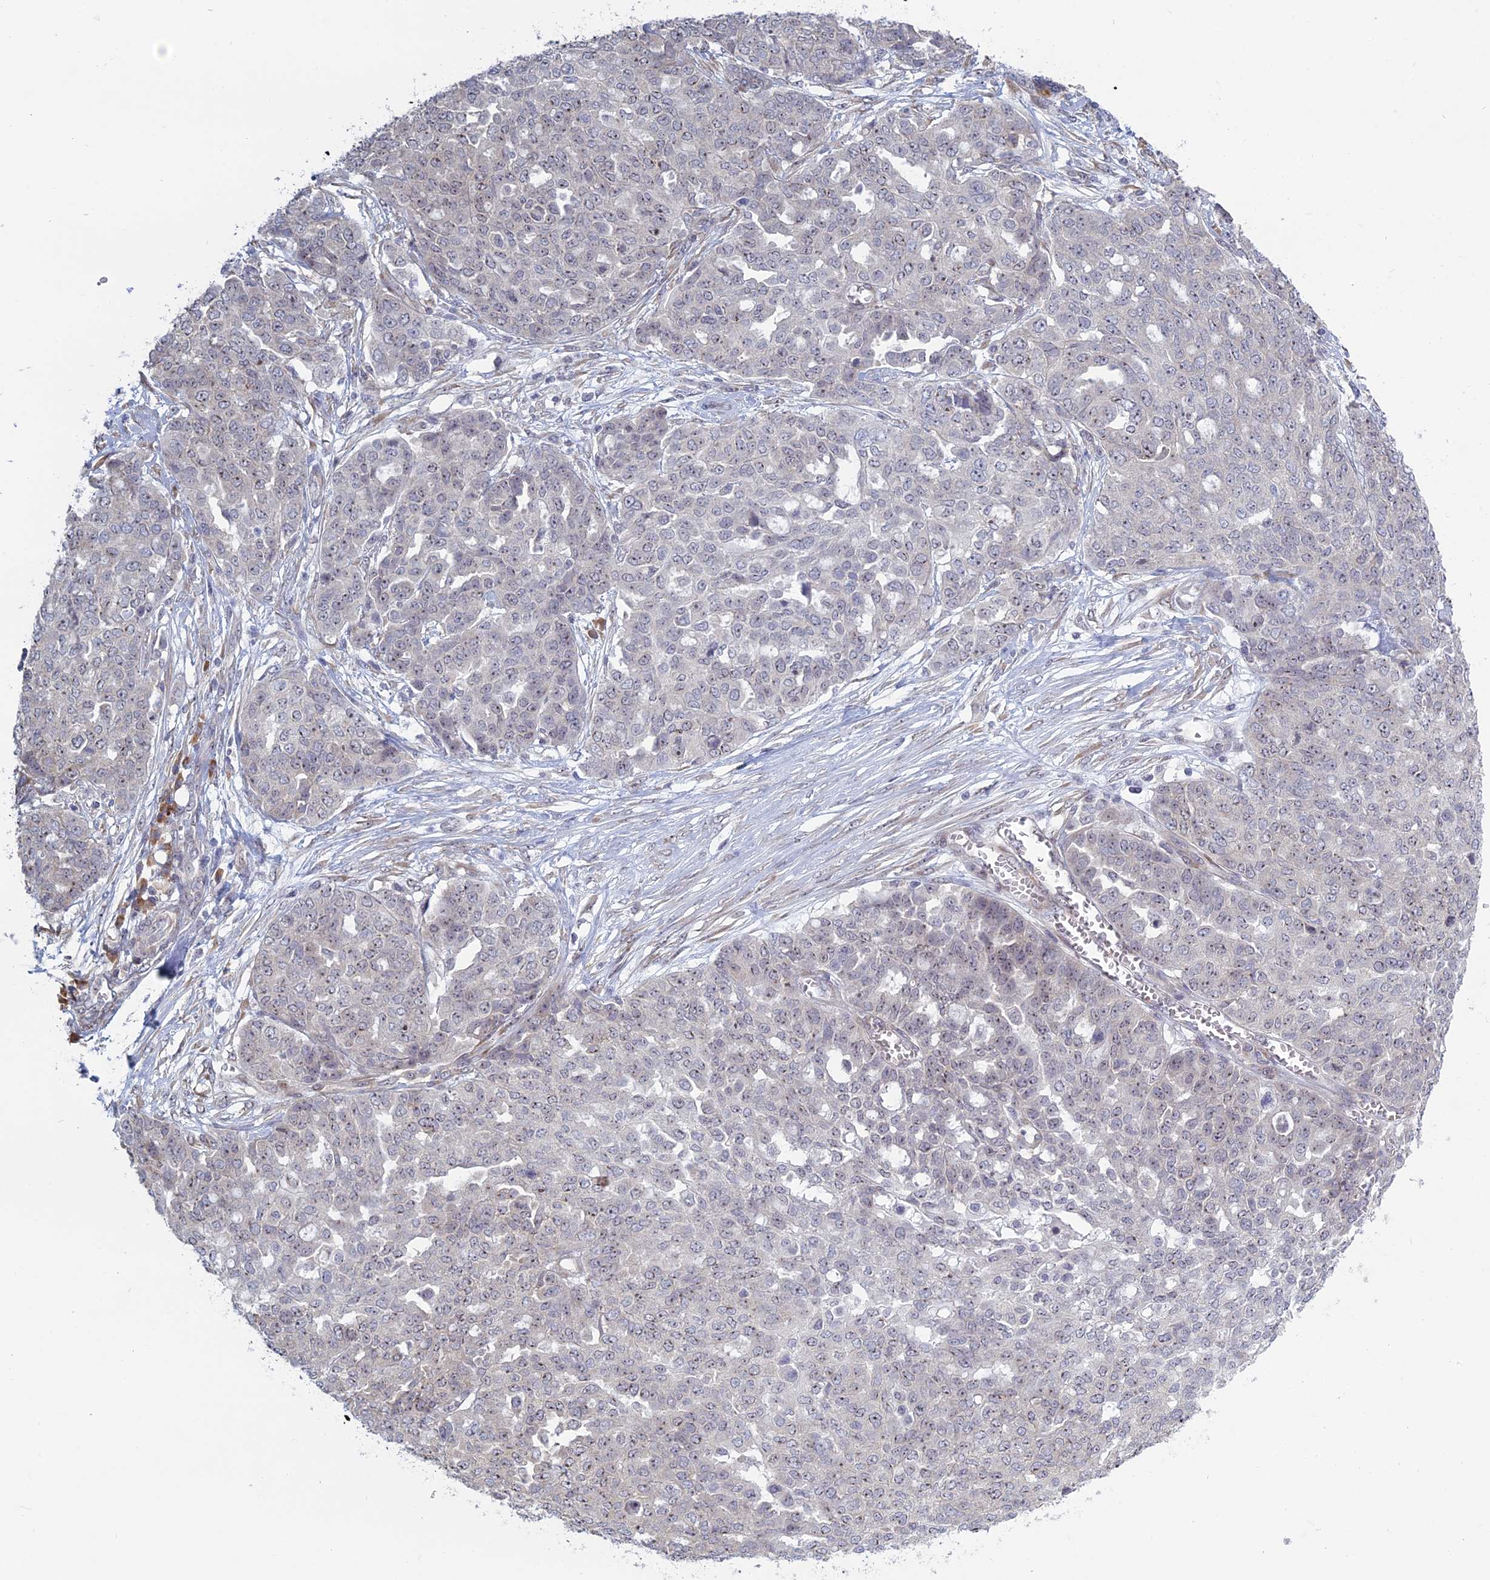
{"staining": {"intensity": "negative", "quantity": "none", "location": "none"}, "tissue": "ovarian cancer", "cell_type": "Tumor cells", "image_type": "cancer", "snomed": [{"axis": "morphology", "description": "Cystadenocarcinoma, serous, NOS"}, {"axis": "topography", "description": "Soft tissue"}, {"axis": "topography", "description": "Ovary"}], "caption": "Tumor cells are negative for protein expression in human ovarian serous cystadenocarcinoma.", "gene": "RPS19BP1", "patient": {"sex": "female", "age": 57}}